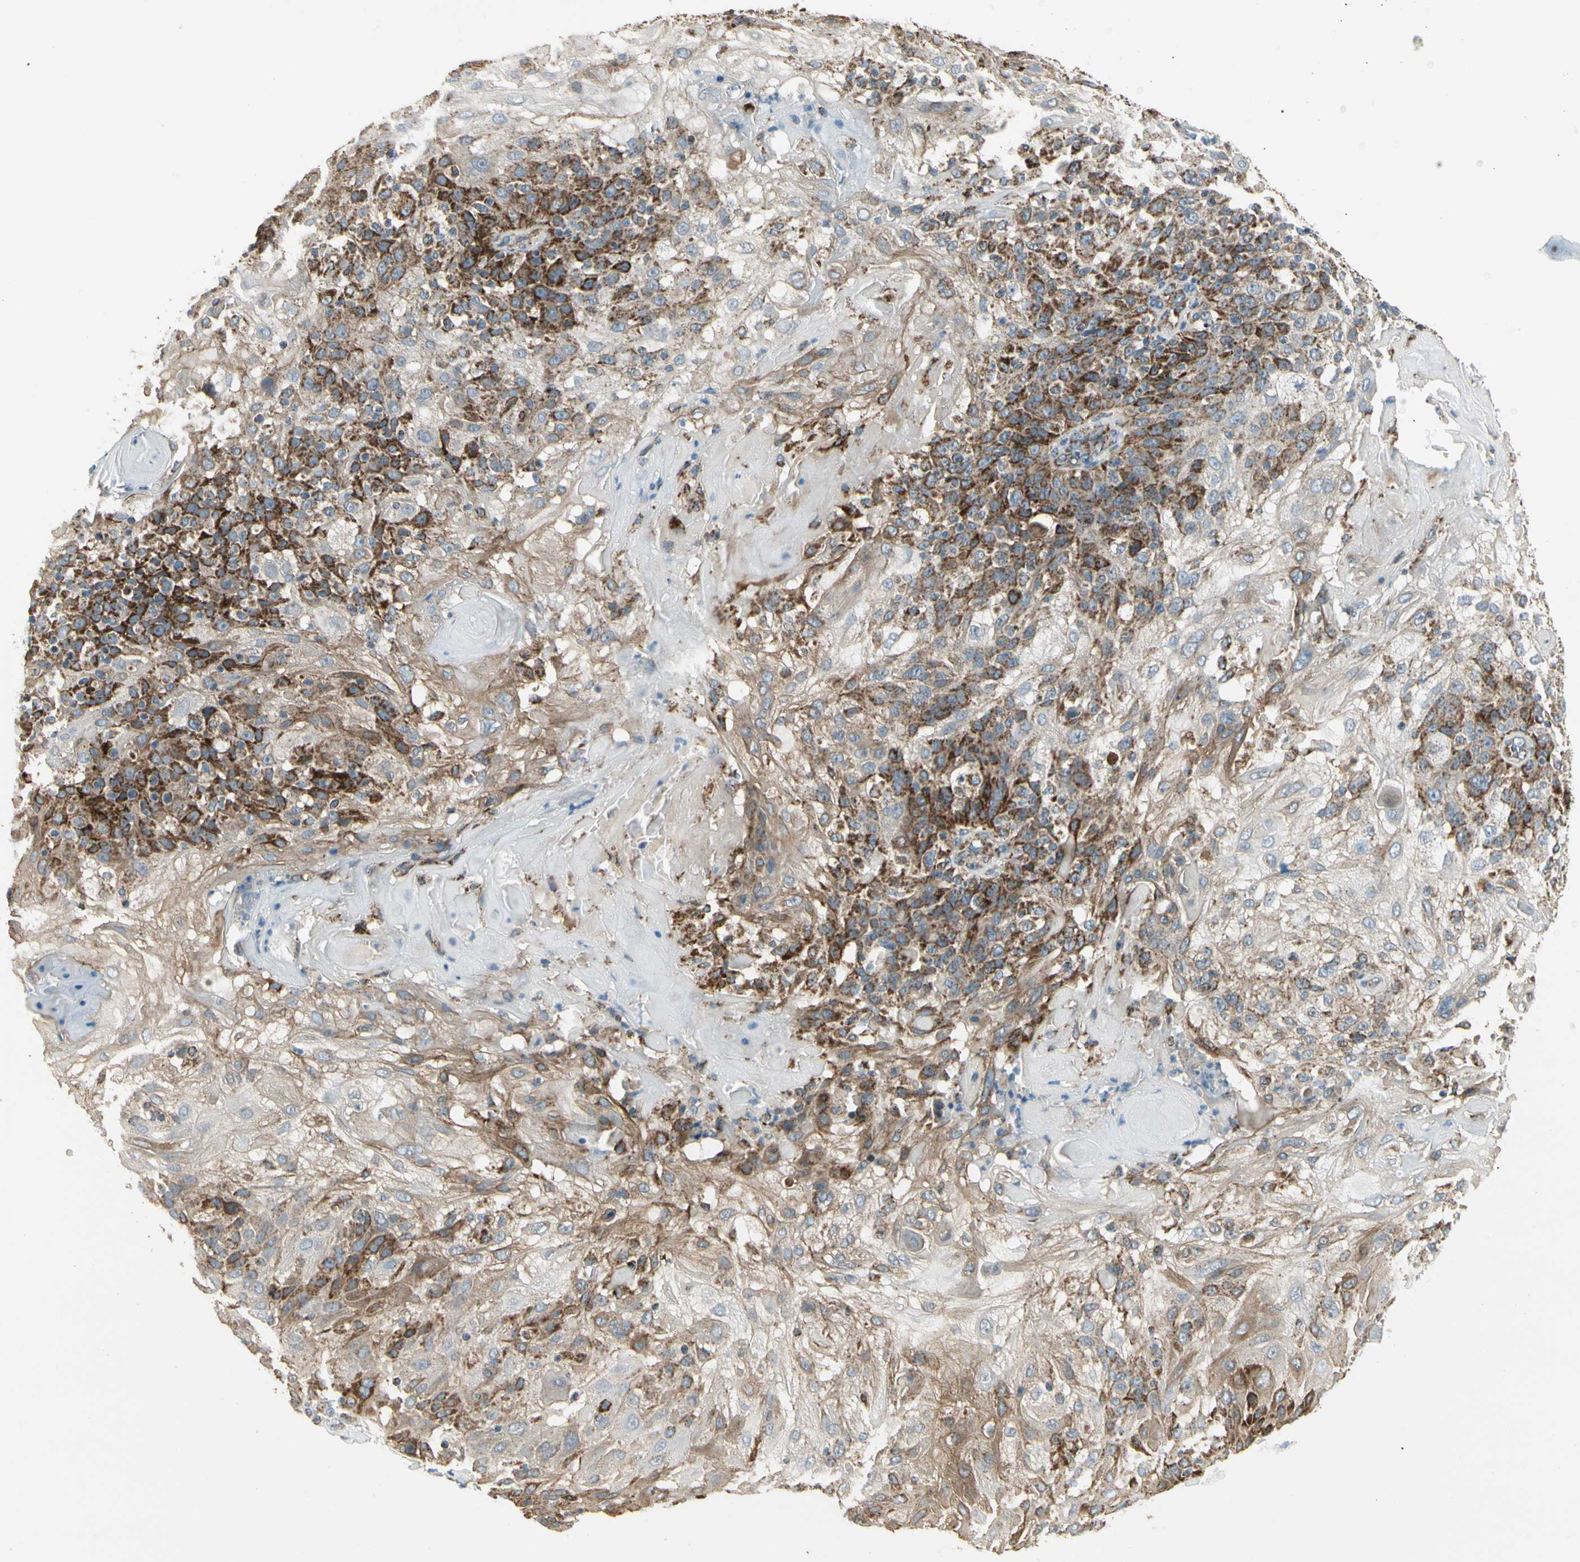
{"staining": {"intensity": "strong", "quantity": "25%-75%", "location": "cytoplasmic/membranous"}, "tissue": "skin cancer", "cell_type": "Tumor cells", "image_type": "cancer", "snomed": [{"axis": "morphology", "description": "Normal tissue, NOS"}, {"axis": "morphology", "description": "Squamous cell carcinoma, NOS"}, {"axis": "topography", "description": "Skin"}], "caption": "The image reveals staining of skin cancer (squamous cell carcinoma), revealing strong cytoplasmic/membranous protein expression (brown color) within tumor cells. The protein of interest is stained brown, and the nuclei are stained in blue (DAB IHC with brightfield microscopy, high magnification).", "gene": "EPHB3", "patient": {"sex": "female", "age": 83}}